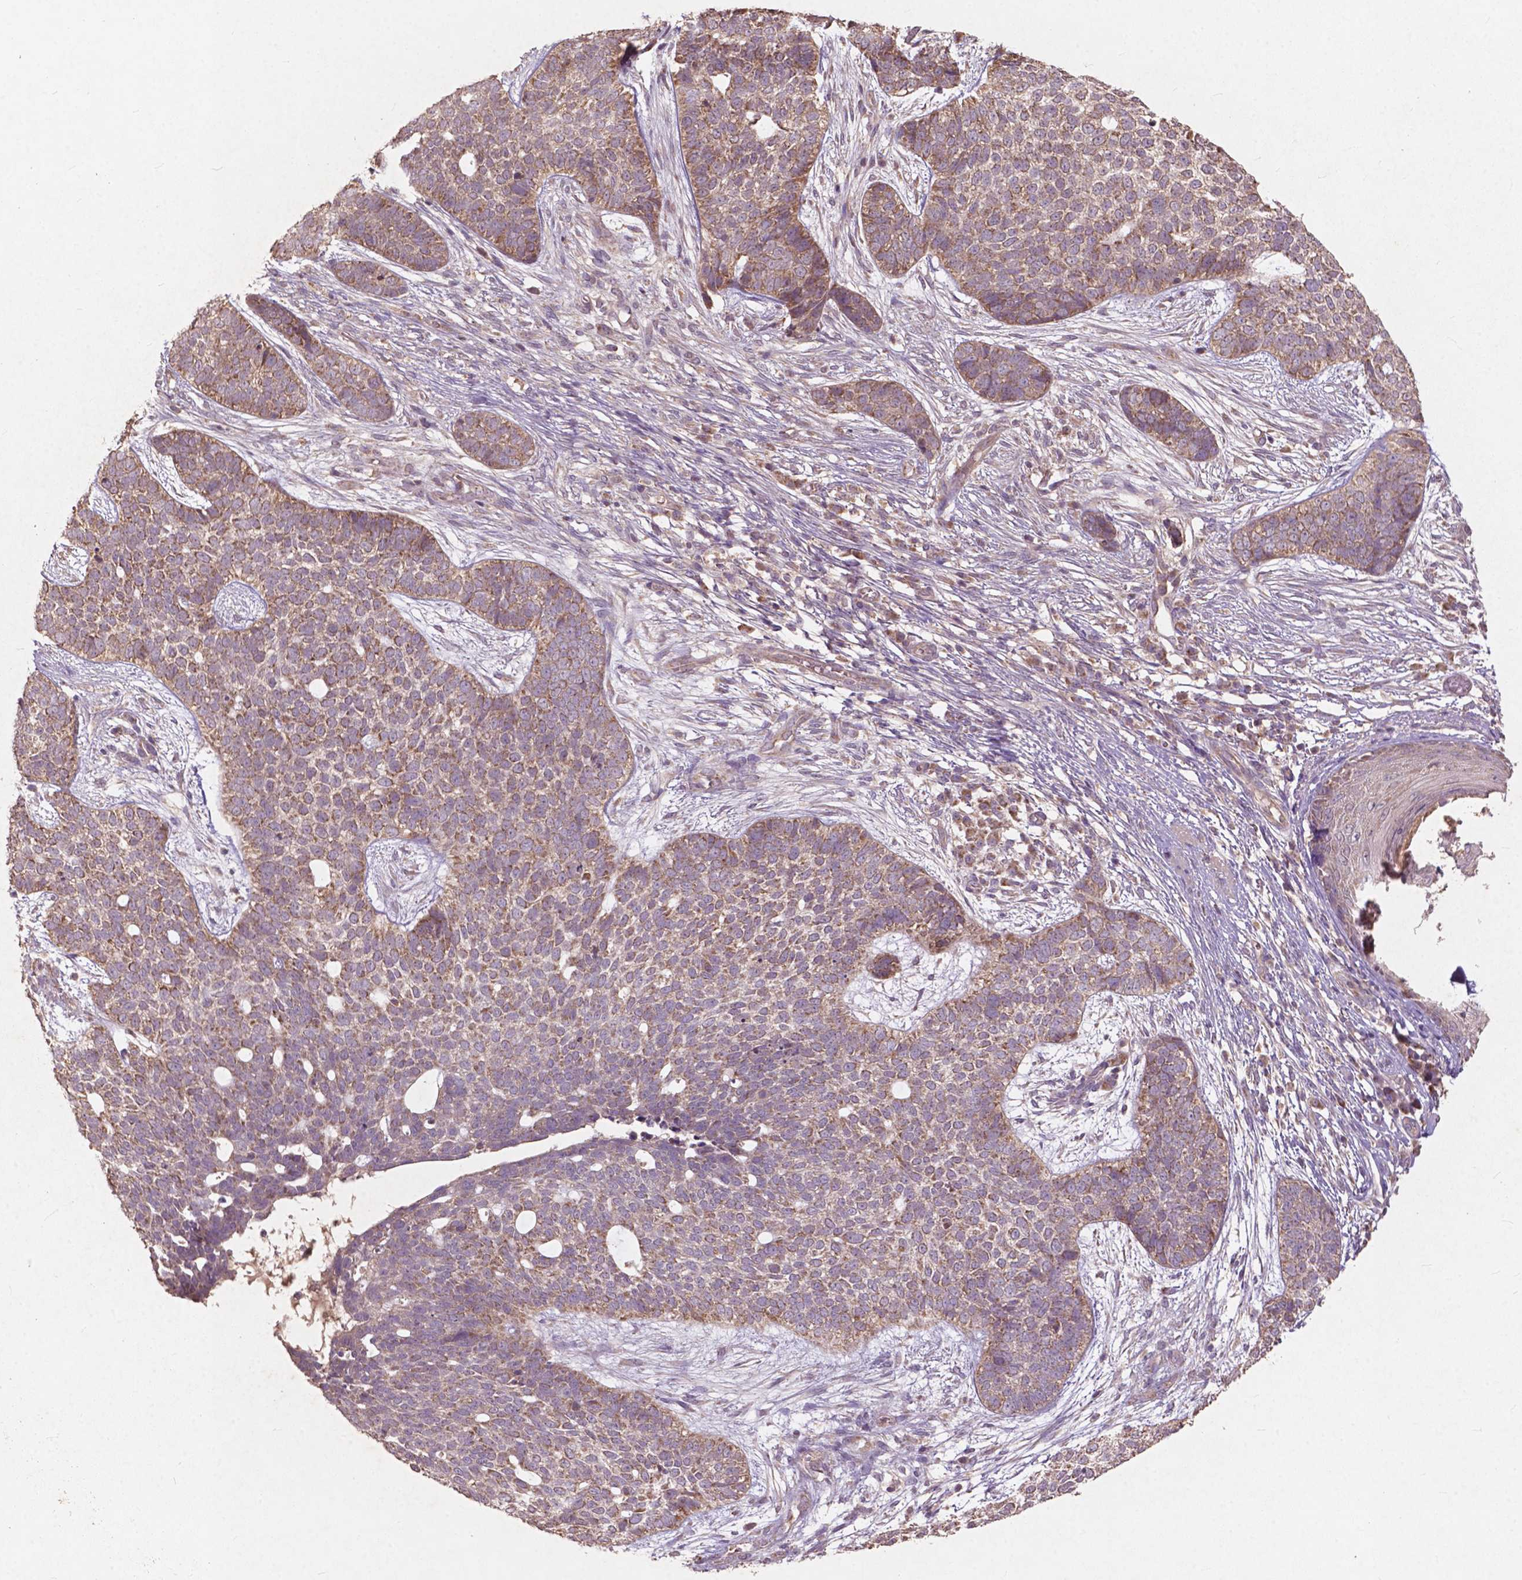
{"staining": {"intensity": "moderate", "quantity": ">75%", "location": "cytoplasmic/membranous"}, "tissue": "skin cancer", "cell_type": "Tumor cells", "image_type": "cancer", "snomed": [{"axis": "morphology", "description": "Basal cell carcinoma"}, {"axis": "topography", "description": "Skin"}], "caption": "The histopathology image displays immunohistochemical staining of skin cancer. There is moderate cytoplasmic/membranous positivity is appreciated in approximately >75% of tumor cells.", "gene": "ST6GALNAC5", "patient": {"sex": "female", "age": 69}}